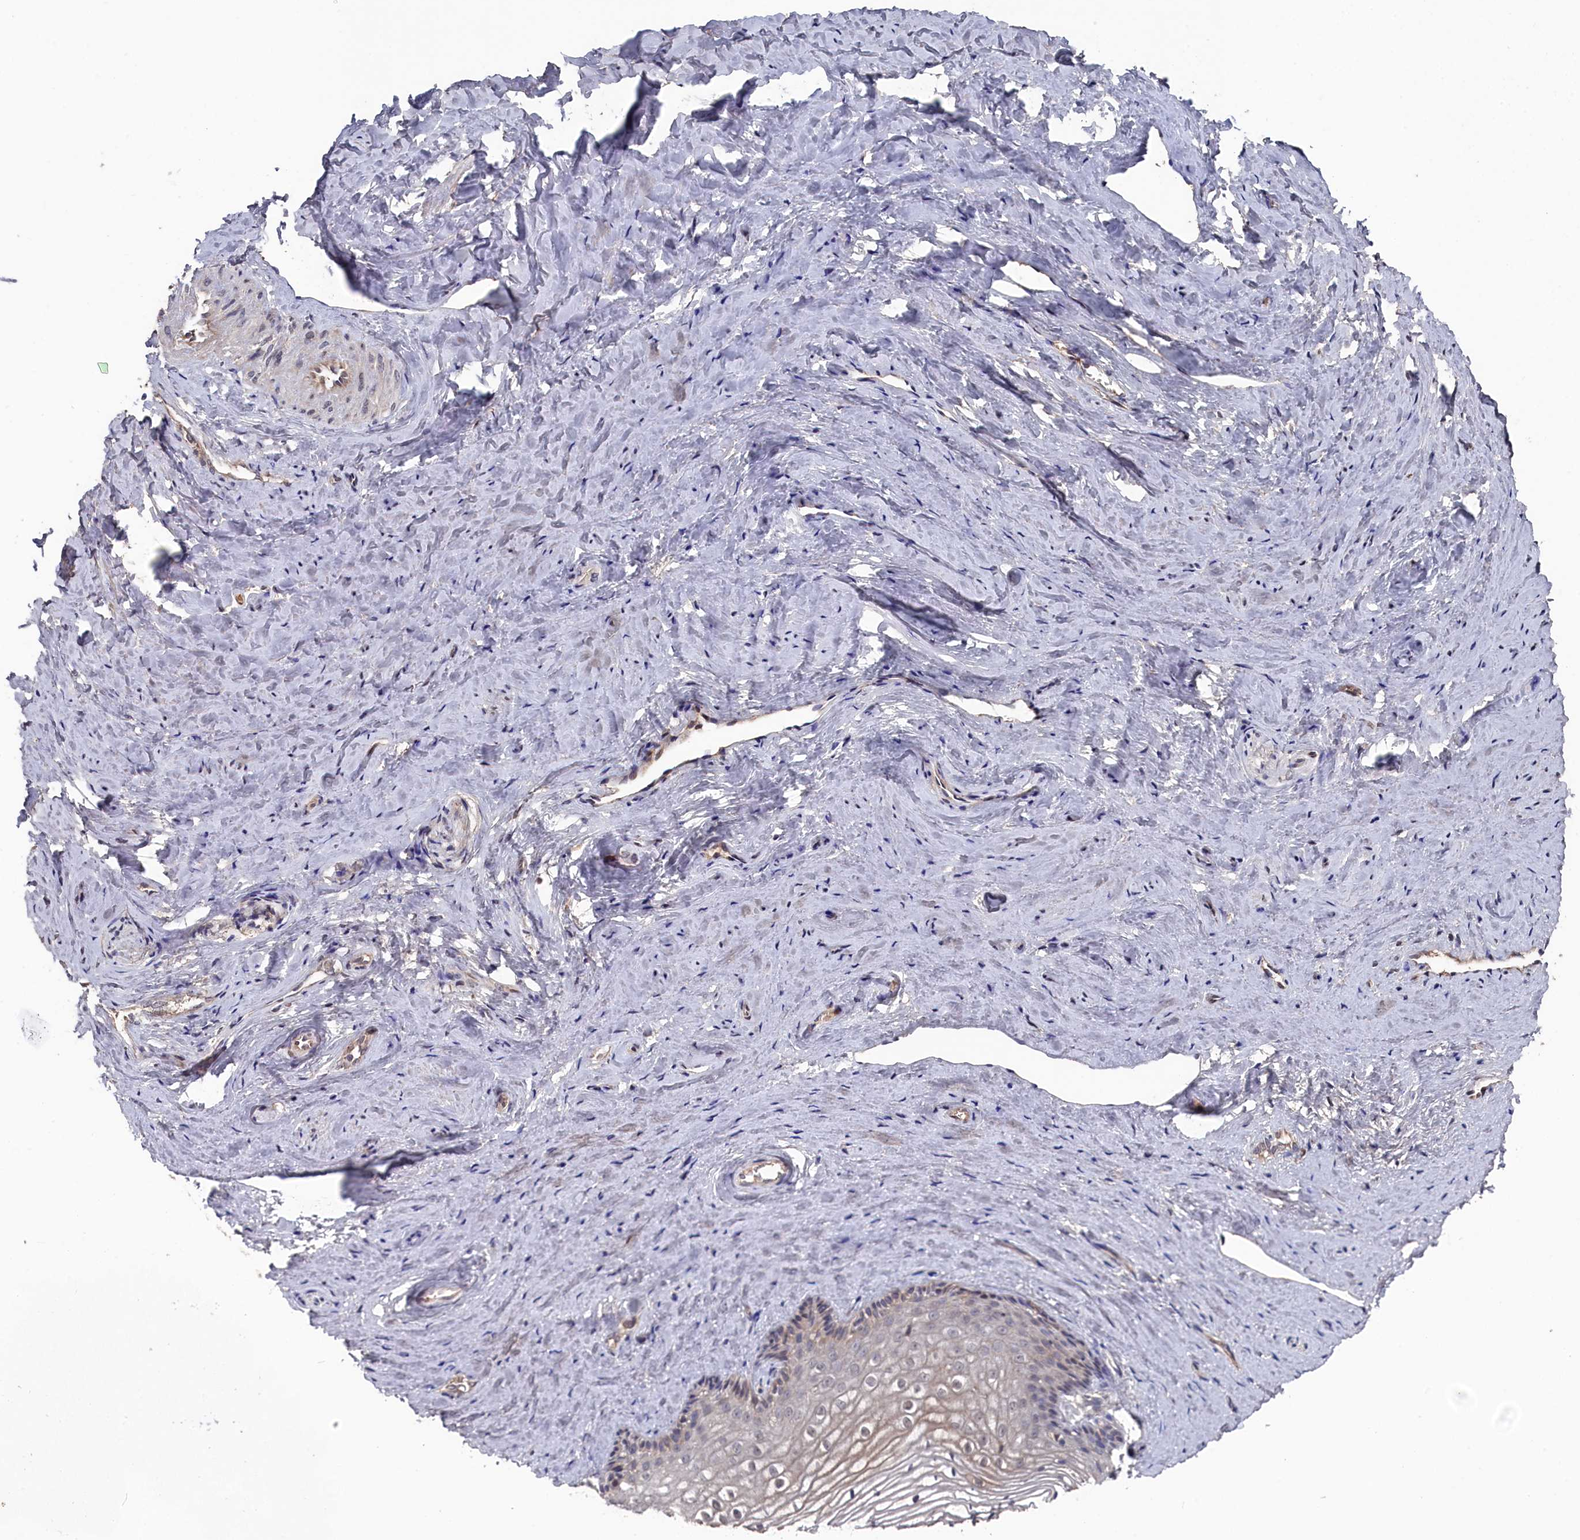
{"staining": {"intensity": "moderate", "quantity": "25%-75%", "location": "cytoplasmic/membranous,nuclear"}, "tissue": "vagina", "cell_type": "Squamous epithelial cells", "image_type": "normal", "snomed": [{"axis": "morphology", "description": "Normal tissue, NOS"}, {"axis": "topography", "description": "Vagina"}, {"axis": "topography", "description": "Cervix"}], "caption": "Moderate cytoplasmic/membranous,nuclear protein positivity is appreciated in approximately 25%-75% of squamous epithelial cells in vagina. The protein is shown in brown color, while the nuclei are stained blue.", "gene": "TMC5", "patient": {"sex": "female", "age": 40}}